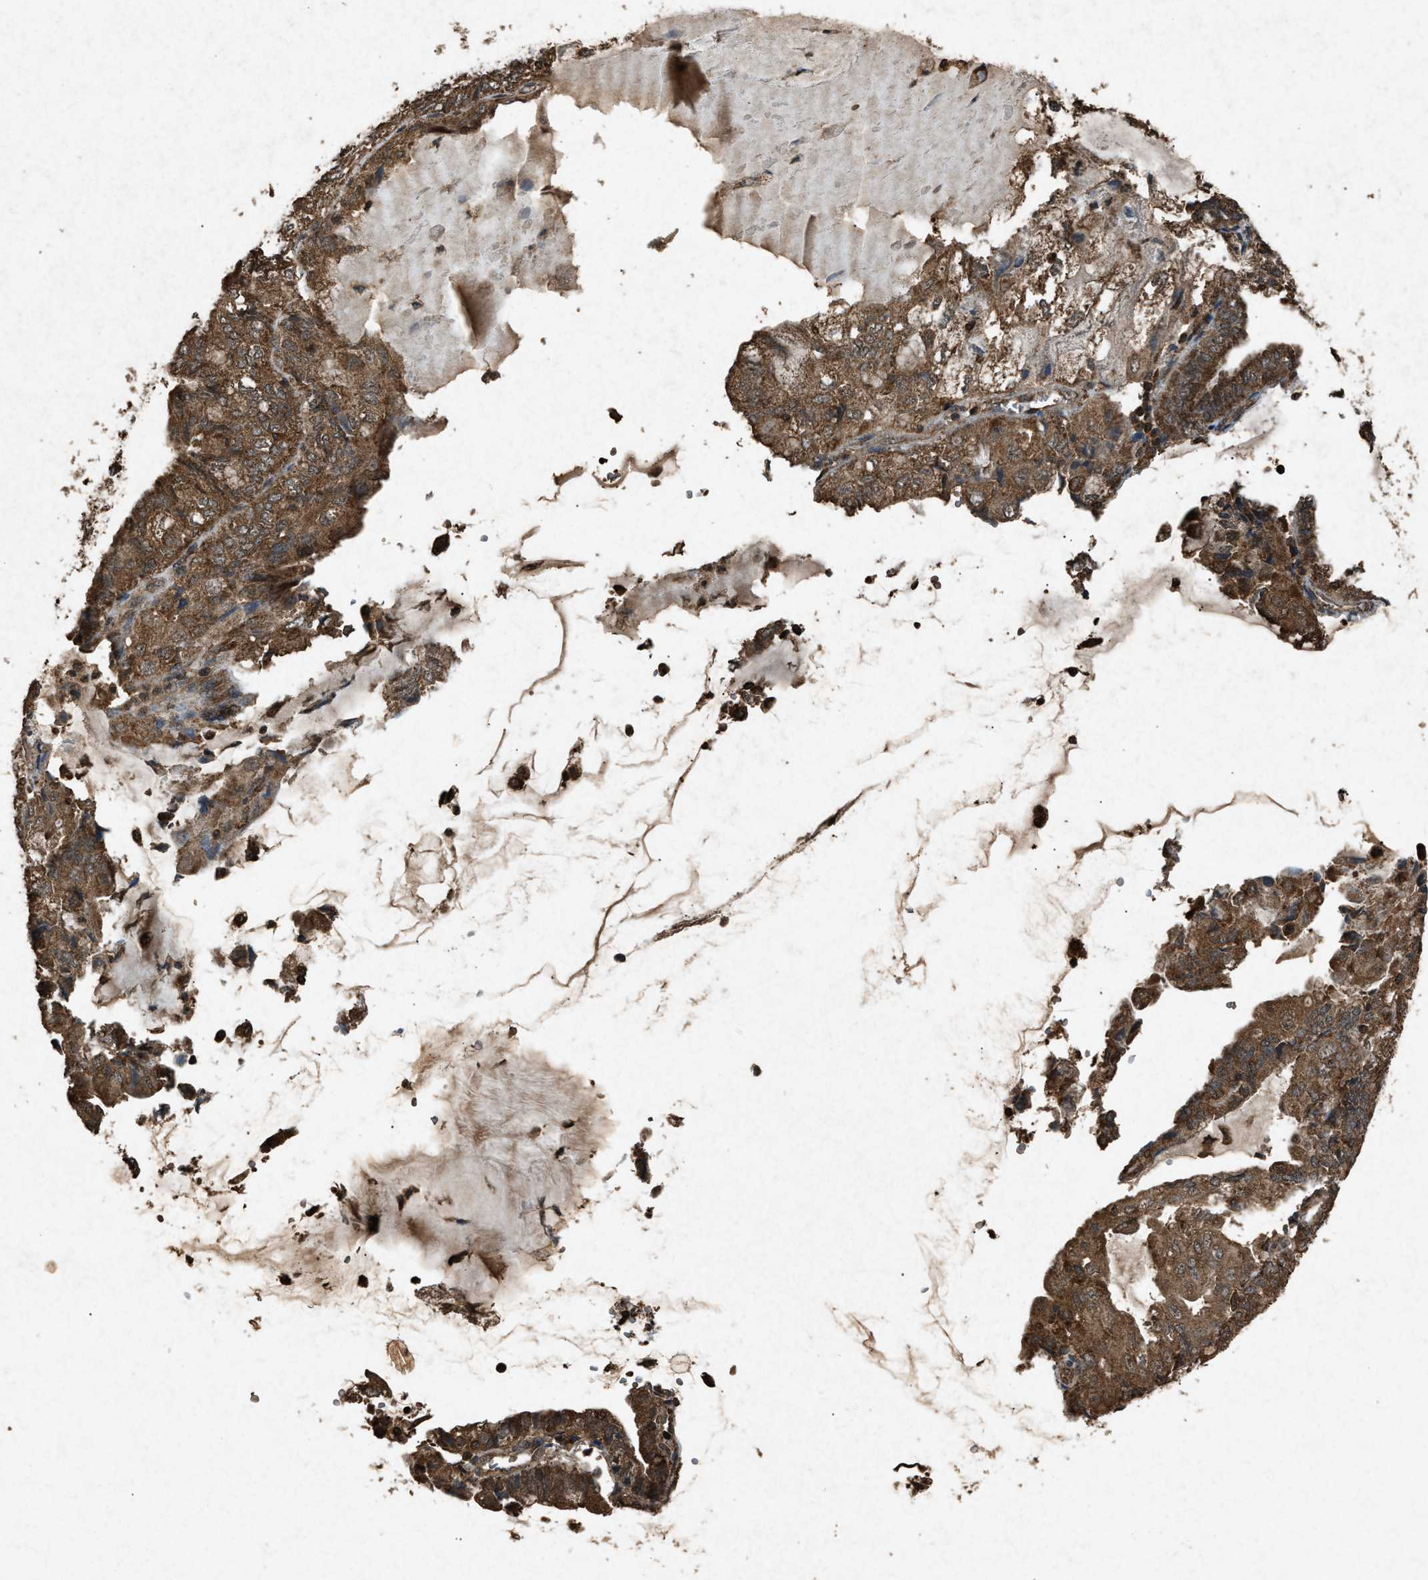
{"staining": {"intensity": "strong", "quantity": ">75%", "location": "cytoplasmic/membranous"}, "tissue": "endometrial cancer", "cell_type": "Tumor cells", "image_type": "cancer", "snomed": [{"axis": "morphology", "description": "Adenocarcinoma, NOS"}, {"axis": "topography", "description": "Endometrium"}], "caption": "An IHC histopathology image of neoplastic tissue is shown. Protein staining in brown labels strong cytoplasmic/membranous positivity in adenocarcinoma (endometrial) within tumor cells. Immunohistochemistry stains the protein in brown and the nuclei are stained blue.", "gene": "OAS1", "patient": {"sex": "female", "age": 81}}